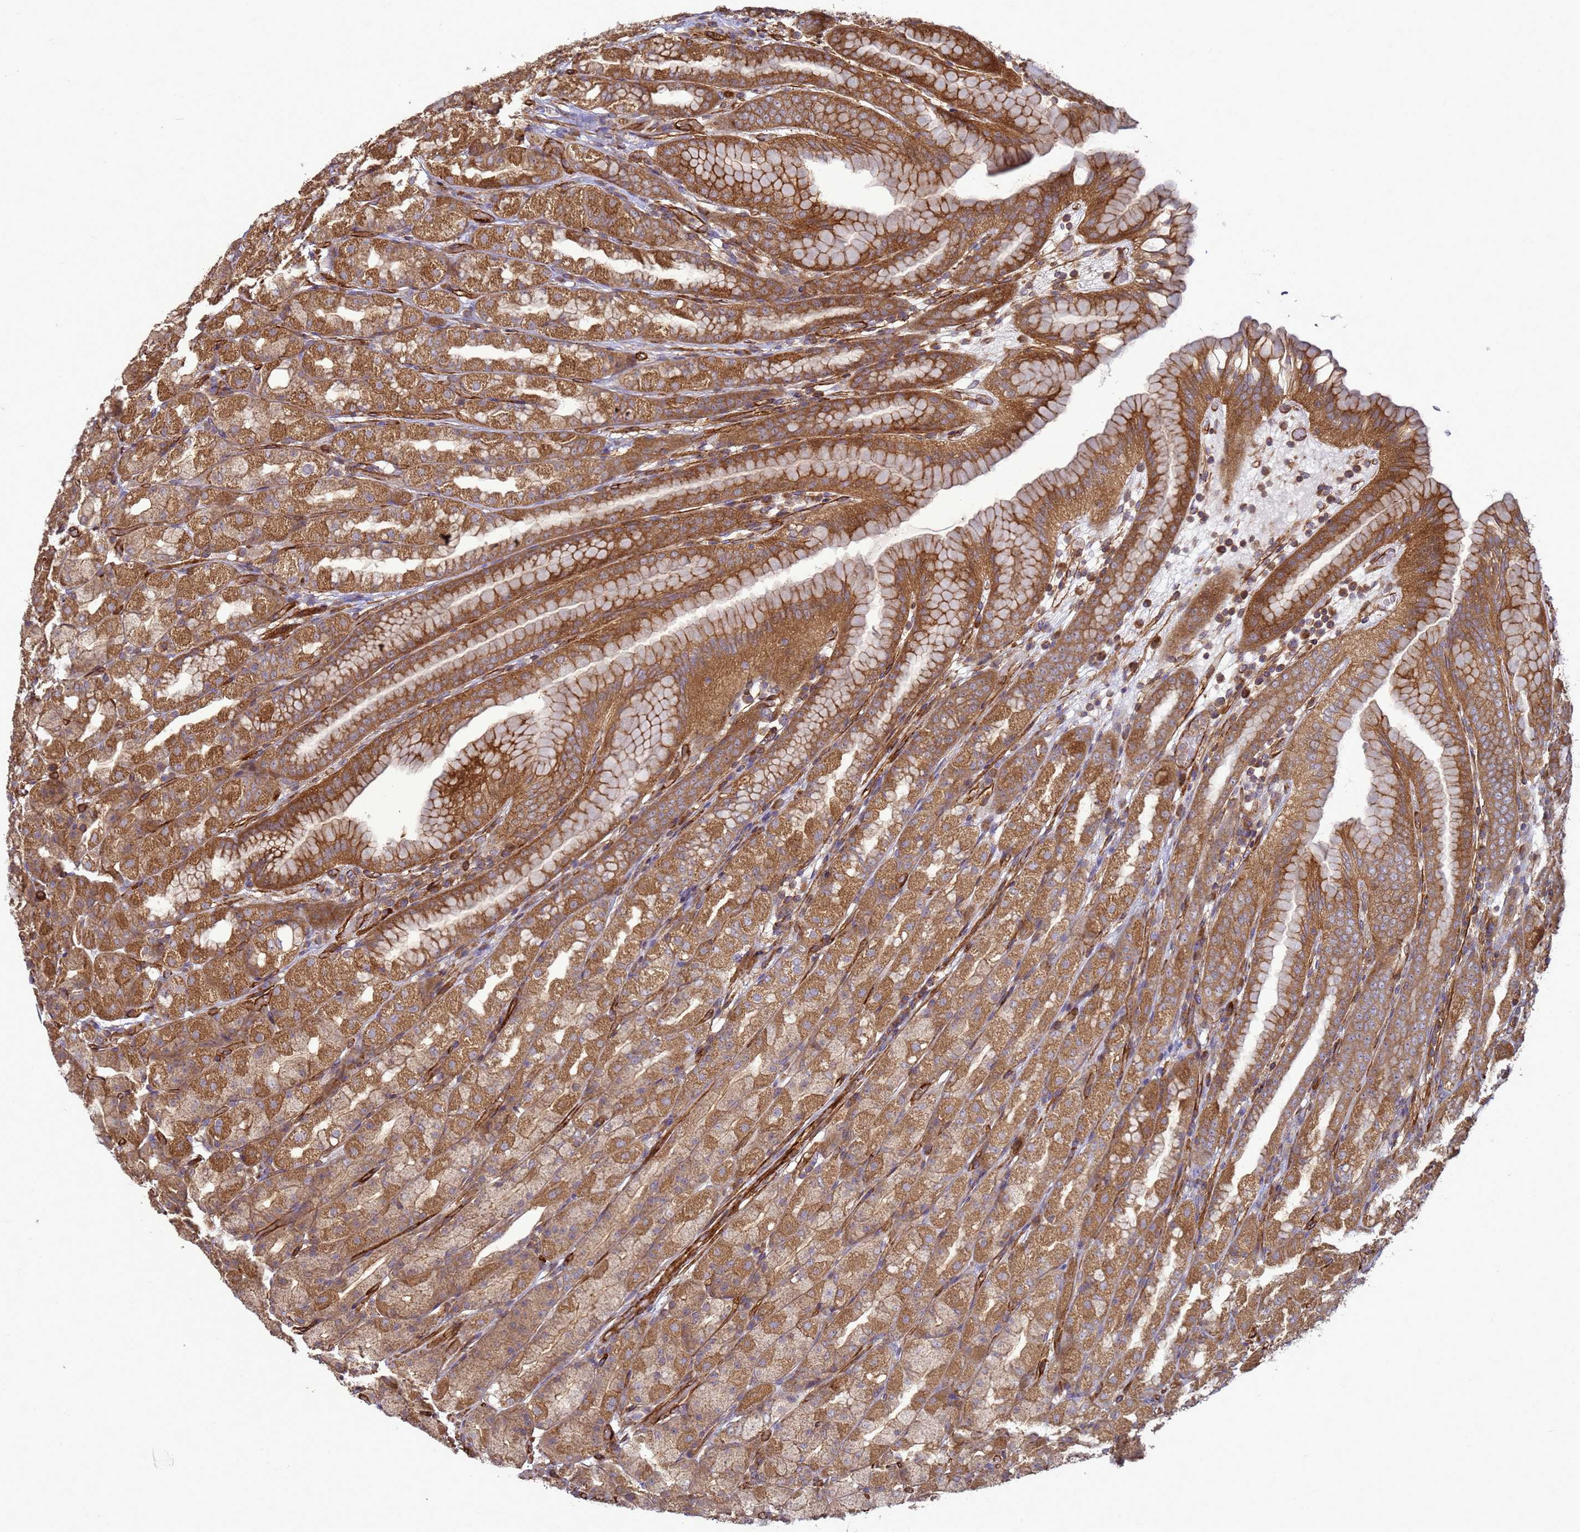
{"staining": {"intensity": "moderate", "quantity": ">75%", "location": "cytoplasmic/membranous"}, "tissue": "stomach", "cell_type": "Glandular cells", "image_type": "normal", "snomed": [{"axis": "morphology", "description": "Normal tissue, NOS"}, {"axis": "topography", "description": "Stomach, upper"}], "caption": "A medium amount of moderate cytoplasmic/membranous expression is appreciated in approximately >75% of glandular cells in unremarkable stomach. The staining was performed using DAB, with brown indicating positive protein expression. Nuclei are stained blue with hematoxylin.", "gene": "CNOT1", "patient": {"sex": "male", "age": 68}}